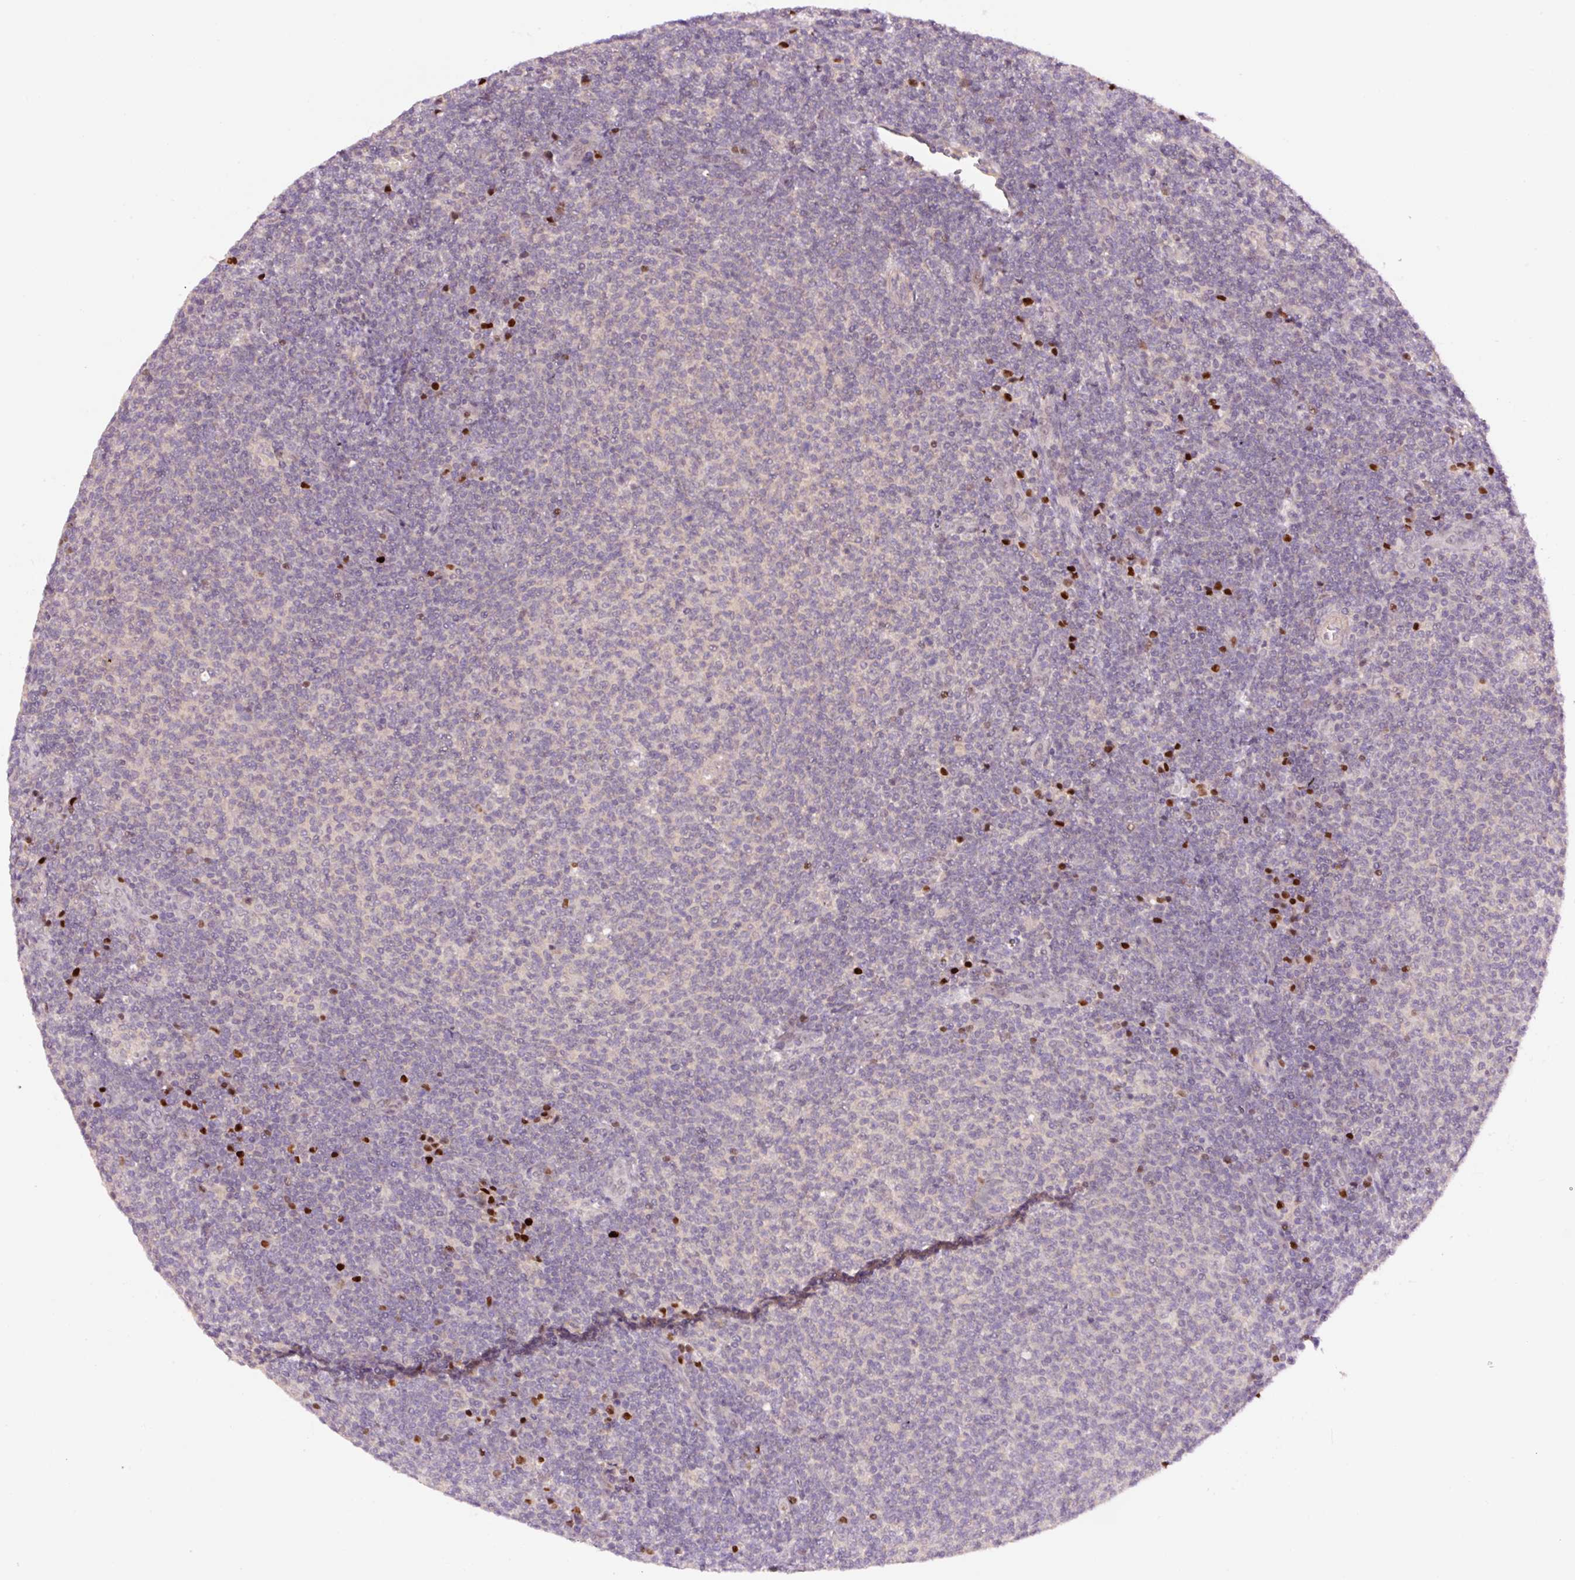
{"staining": {"intensity": "negative", "quantity": "none", "location": "none"}, "tissue": "lymphoma", "cell_type": "Tumor cells", "image_type": "cancer", "snomed": [{"axis": "morphology", "description": "Malignant lymphoma, non-Hodgkin's type, Low grade"}, {"axis": "topography", "description": "Lymph node"}], "caption": "DAB immunohistochemical staining of lymphoma shows no significant staining in tumor cells.", "gene": "DPPA4", "patient": {"sex": "male", "age": 66}}